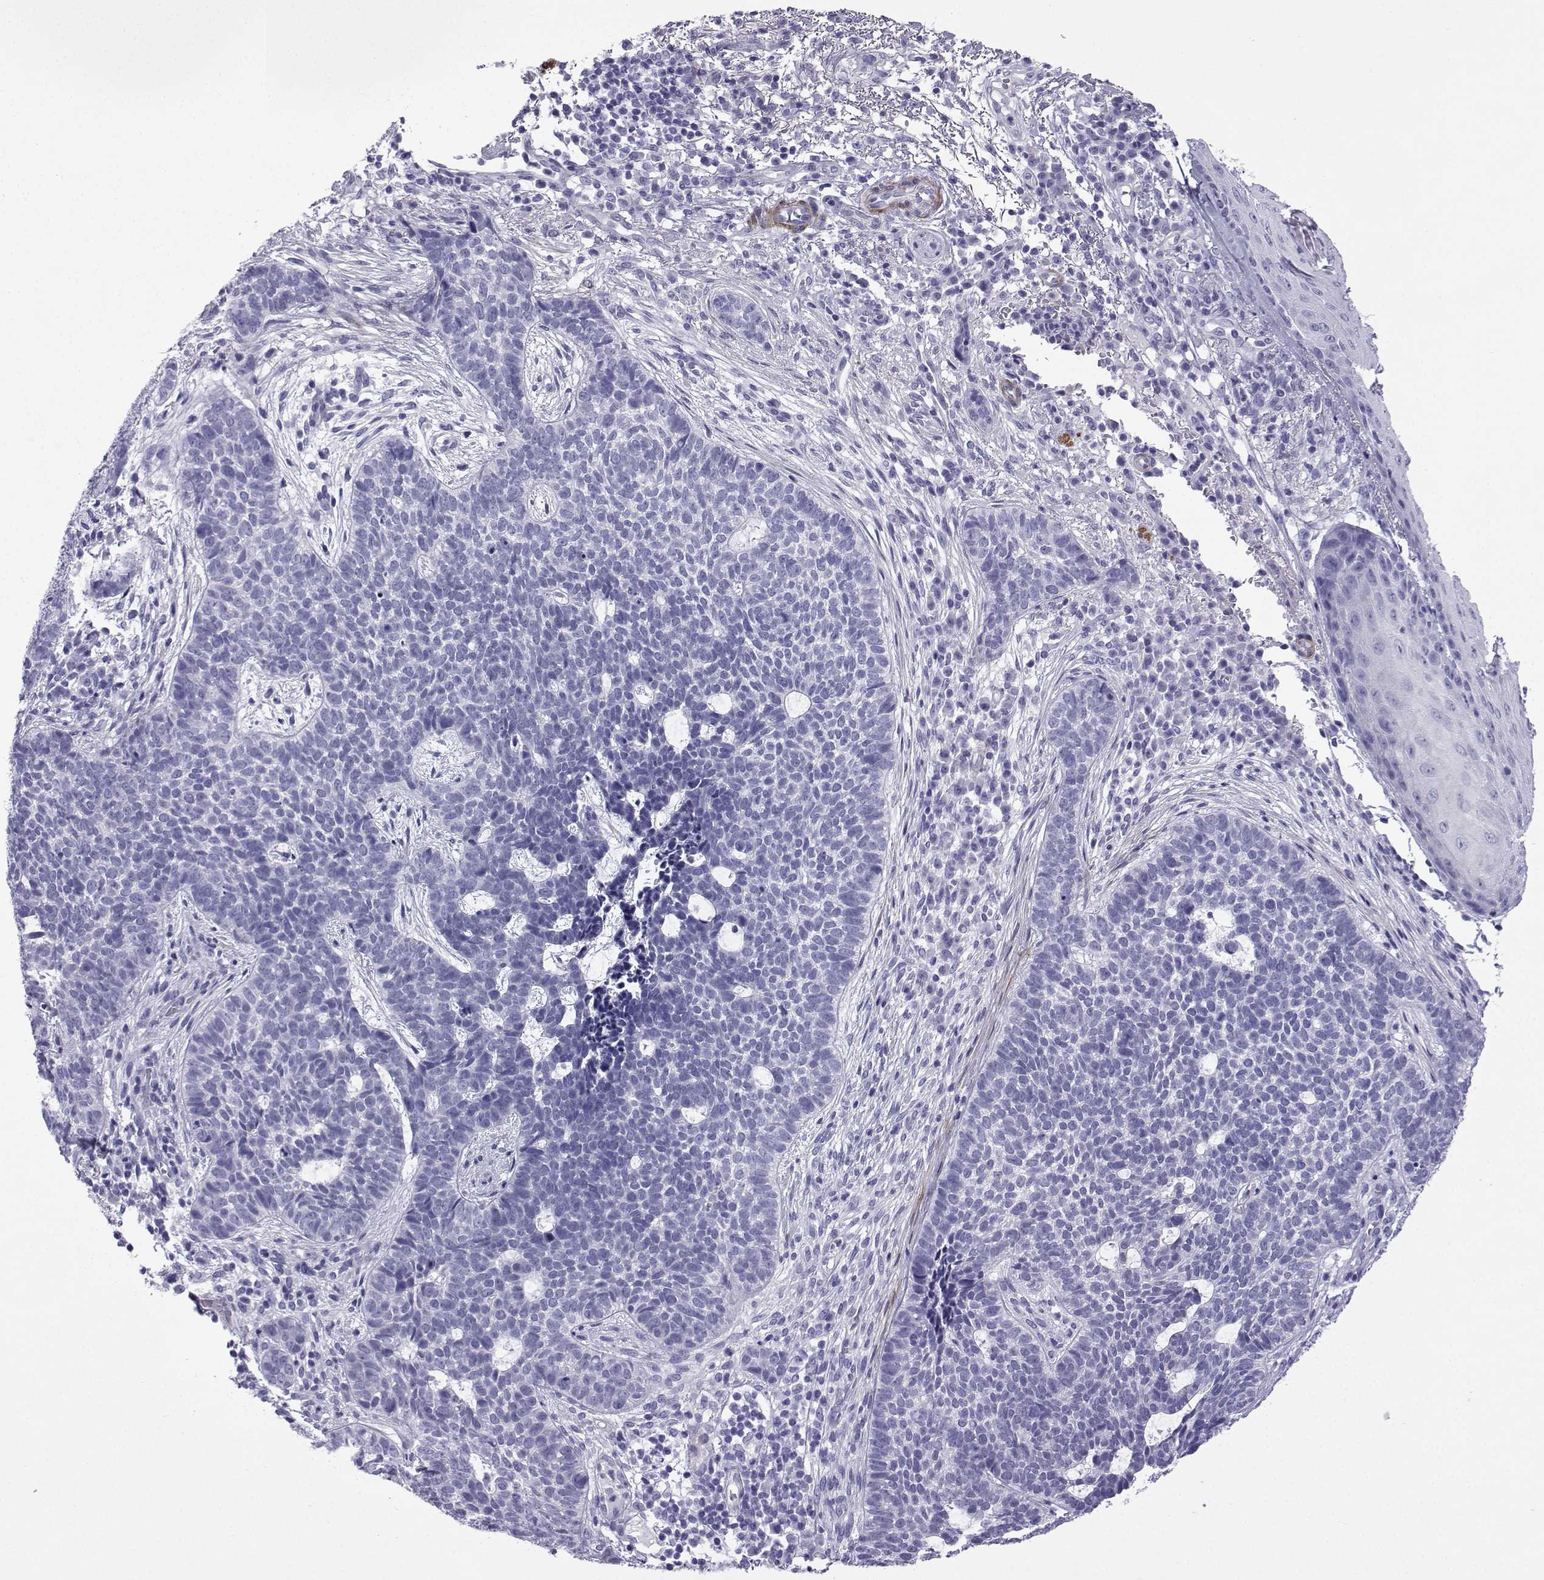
{"staining": {"intensity": "negative", "quantity": "none", "location": "none"}, "tissue": "skin cancer", "cell_type": "Tumor cells", "image_type": "cancer", "snomed": [{"axis": "morphology", "description": "Basal cell carcinoma"}, {"axis": "topography", "description": "Skin"}], "caption": "High magnification brightfield microscopy of skin cancer (basal cell carcinoma) stained with DAB (brown) and counterstained with hematoxylin (blue): tumor cells show no significant positivity.", "gene": "KCNF1", "patient": {"sex": "female", "age": 69}}